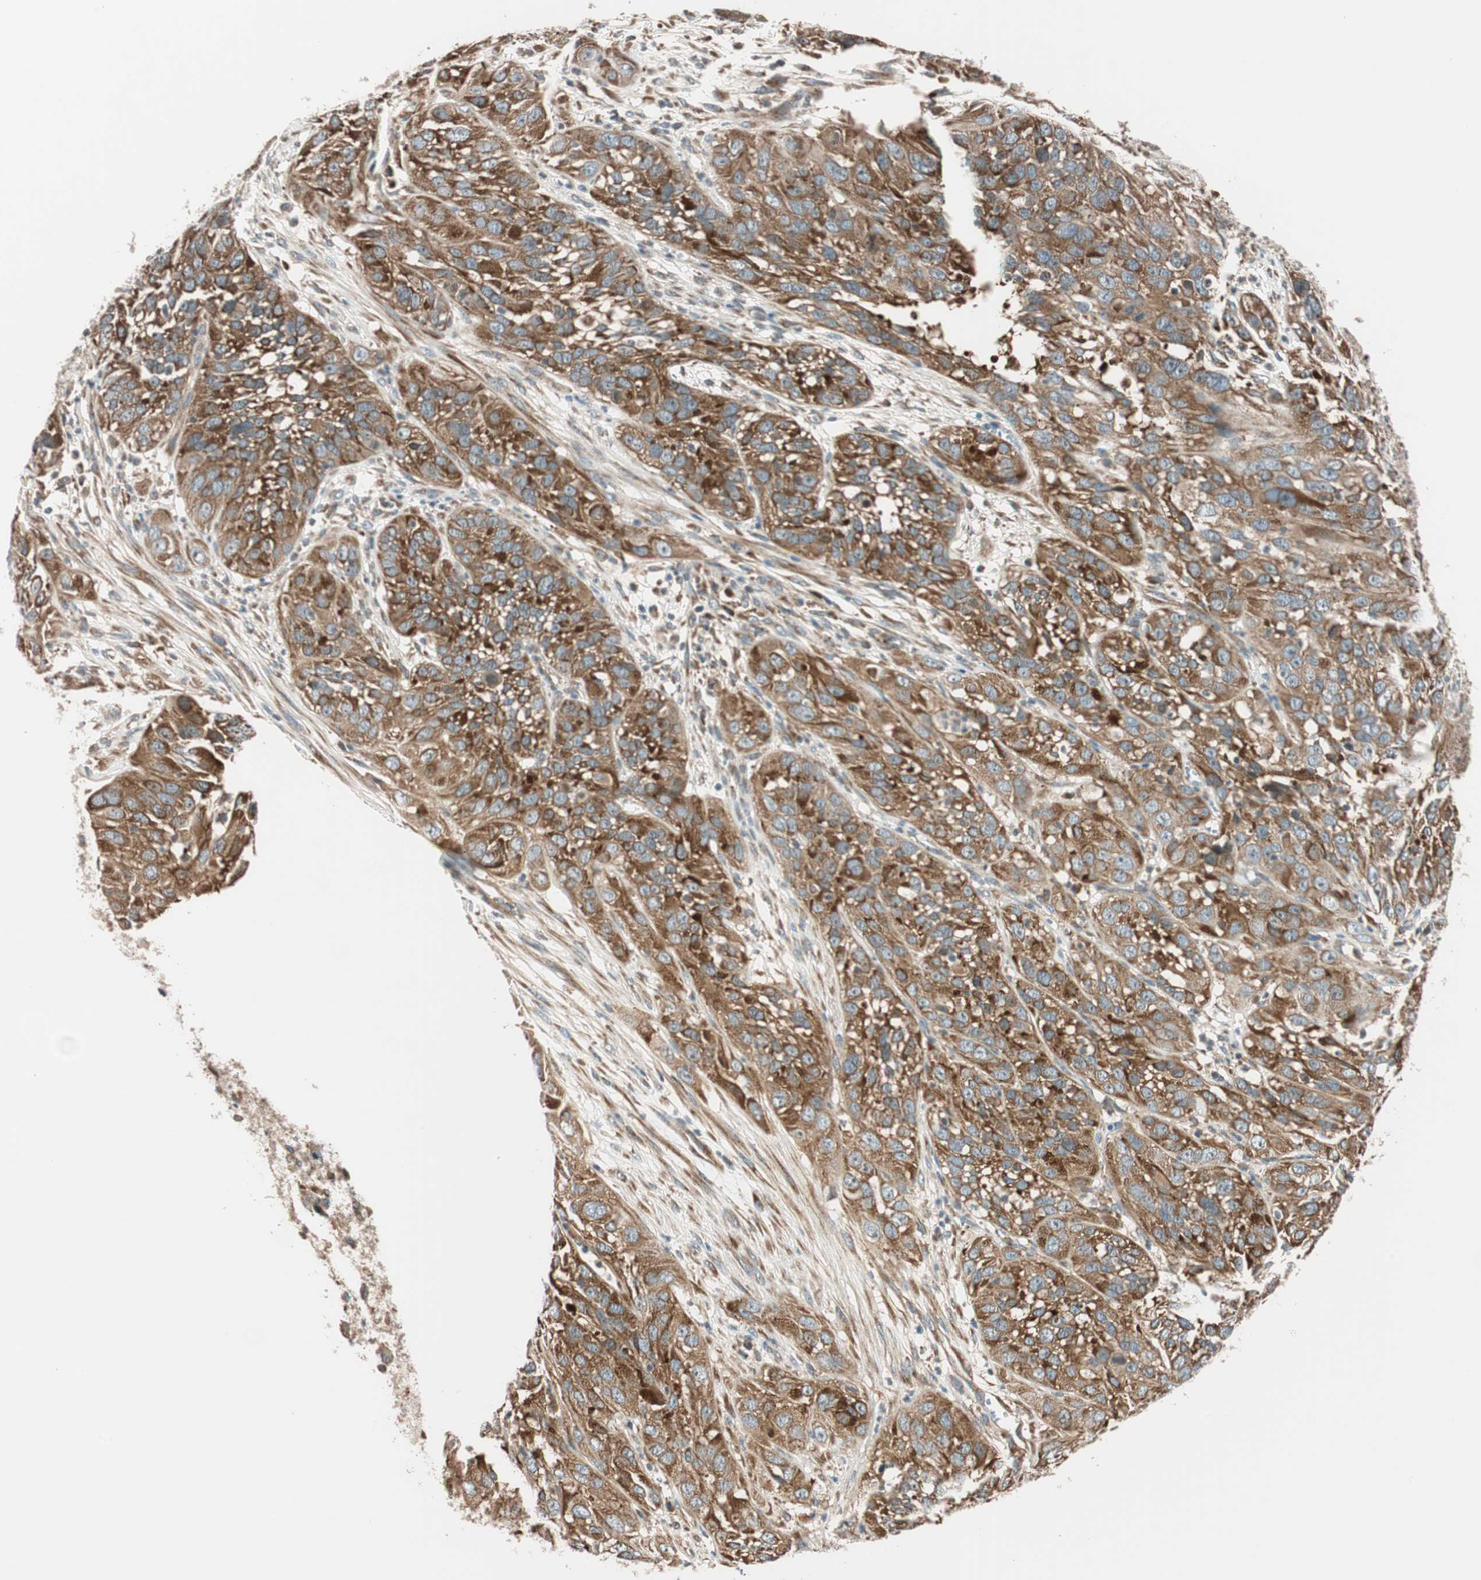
{"staining": {"intensity": "strong", "quantity": ">75%", "location": "cytoplasmic/membranous"}, "tissue": "cervical cancer", "cell_type": "Tumor cells", "image_type": "cancer", "snomed": [{"axis": "morphology", "description": "Squamous cell carcinoma, NOS"}, {"axis": "topography", "description": "Cervix"}], "caption": "Brown immunohistochemical staining in cervical cancer (squamous cell carcinoma) displays strong cytoplasmic/membranous expression in about >75% of tumor cells.", "gene": "ABI1", "patient": {"sex": "female", "age": 32}}